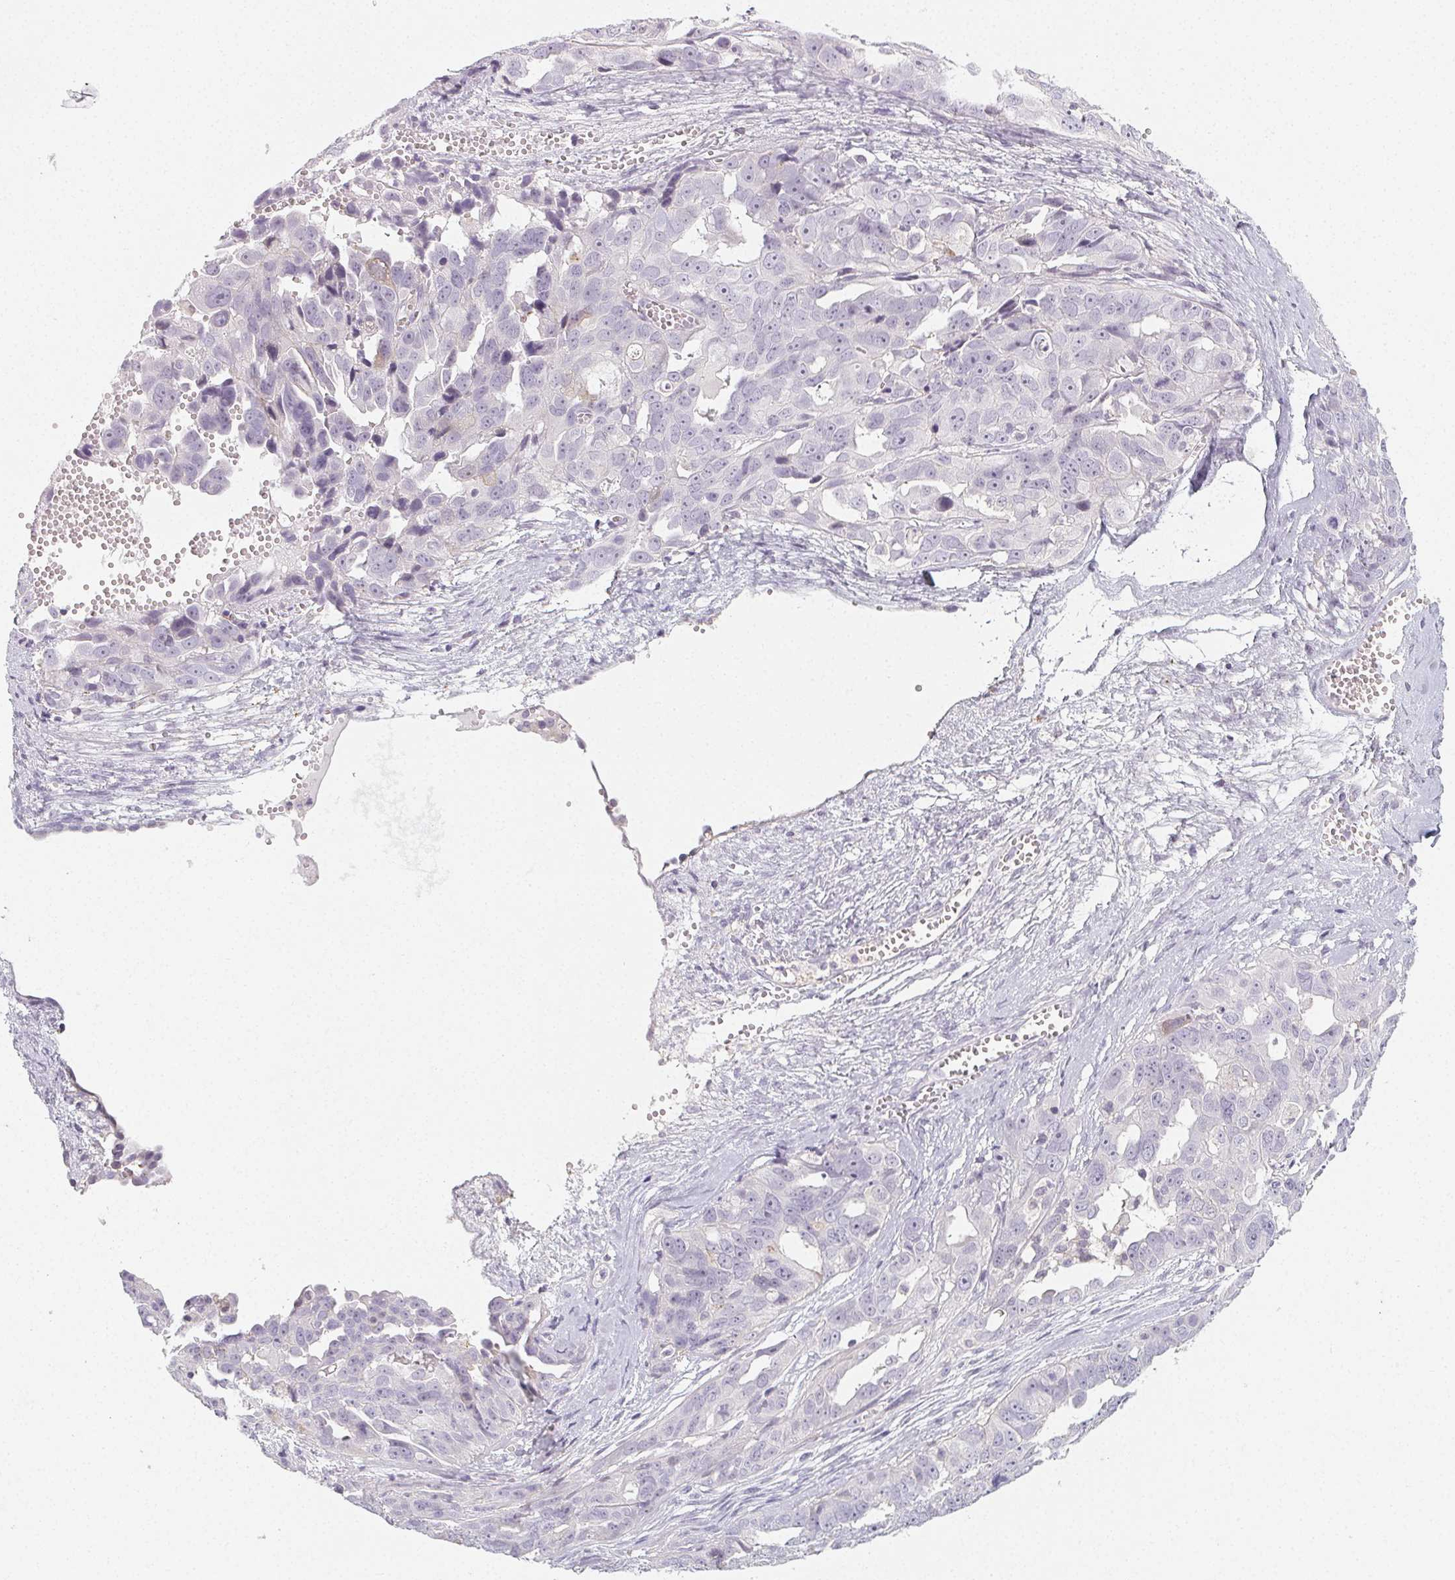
{"staining": {"intensity": "negative", "quantity": "none", "location": "none"}, "tissue": "ovarian cancer", "cell_type": "Tumor cells", "image_type": "cancer", "snomed": [{"axis": "morphology", "description": "Carcinoma, endometroid"}, {"axis": "topography", "description": "Ovary"}], "caption": "This is a histopathology image of immunohistochemistry staining of ovarian cancer, which shows no staining in tumor cells.", "gene": "LRRC23", "patient": {"sex": "female", "age": 70}}